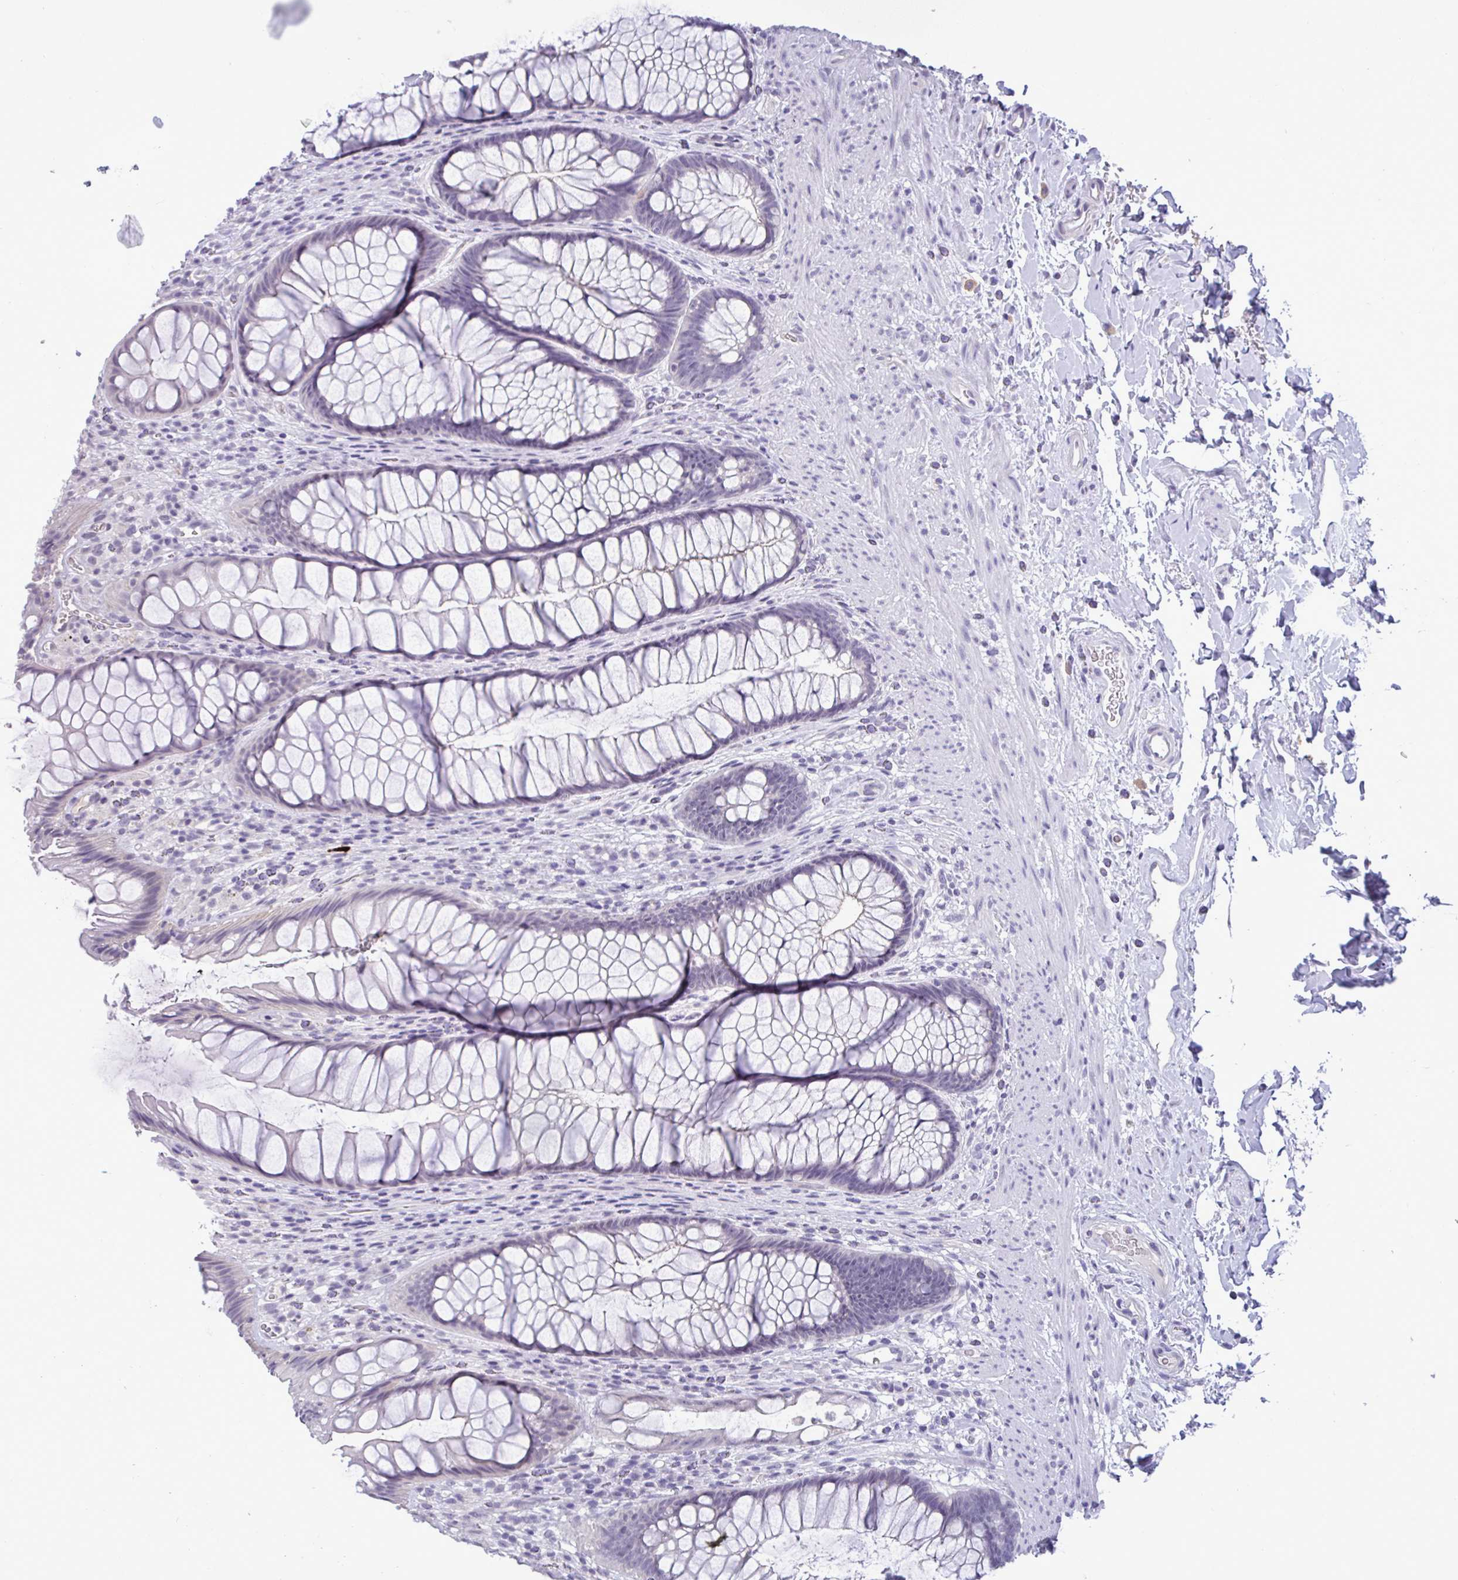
{"staining": {"intensity": "negative", "quantity": "none", "location": "none"}, "tissue": "rectum", "cell_type": "Glandular cells", "image_type": "normal", "snomed": [{"axis": "morphology", "description": "Normal tissue, NOS"}, {"axis": "topography", "description": "Rectum"}], "caption": "This is an immunohistochemistry (IHC) histopathology image of benign human rectum. There is no staining in glandular cells.", "gene": "YBX2", "patient": {"sex": "male", "age": 53}}